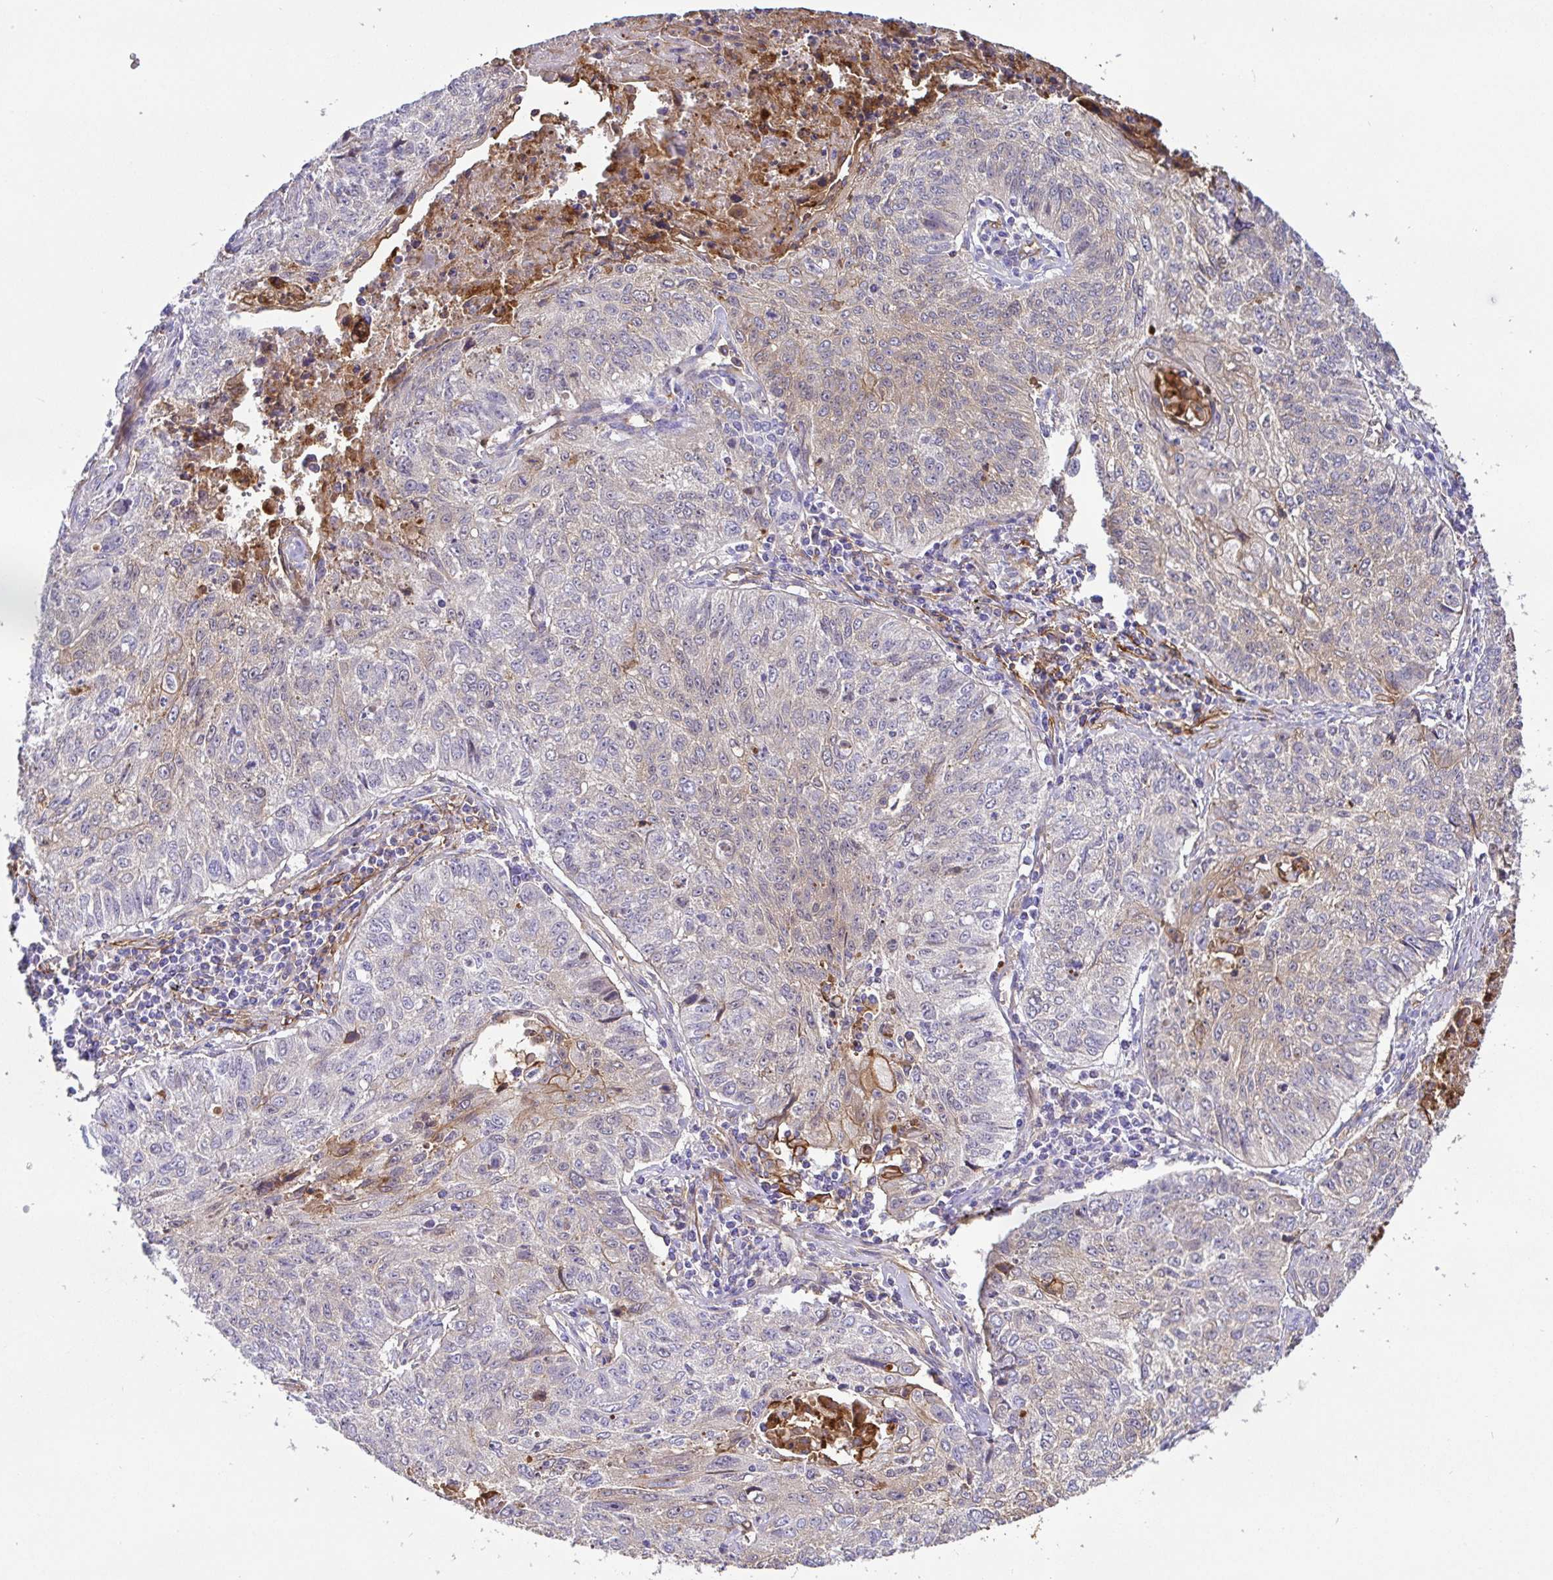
{"staining": {"intensity": "moderate", "quantity": "25%-75%", "location": "cytoplasmic/membranous"}, "tissue": "lung cancer", "cell_type": "Tumor cells", "image_type": "cancer", "snomed": [{"axis": "morphology", "description": "Normal morphology"}, {"axis": "morphology", "description": "Aneuploidy"}, {"axis": "morphology", "description": "Squamous cell carcinoma, NOS"}, {"axis": "topography", "description": "Lymph node"}, {"axis": "topography", "description": "Lung"}], "caption": "Approximately 25%-75% of tumor cells in lung cancer (squamous cell carcinoma) exhibit moderate cytoplasmic/membranous protein positivity as visualized by brown immunohistochemical staining.", "gene": "ANXA2", "patient": {"sex": "female", "age": 76}}